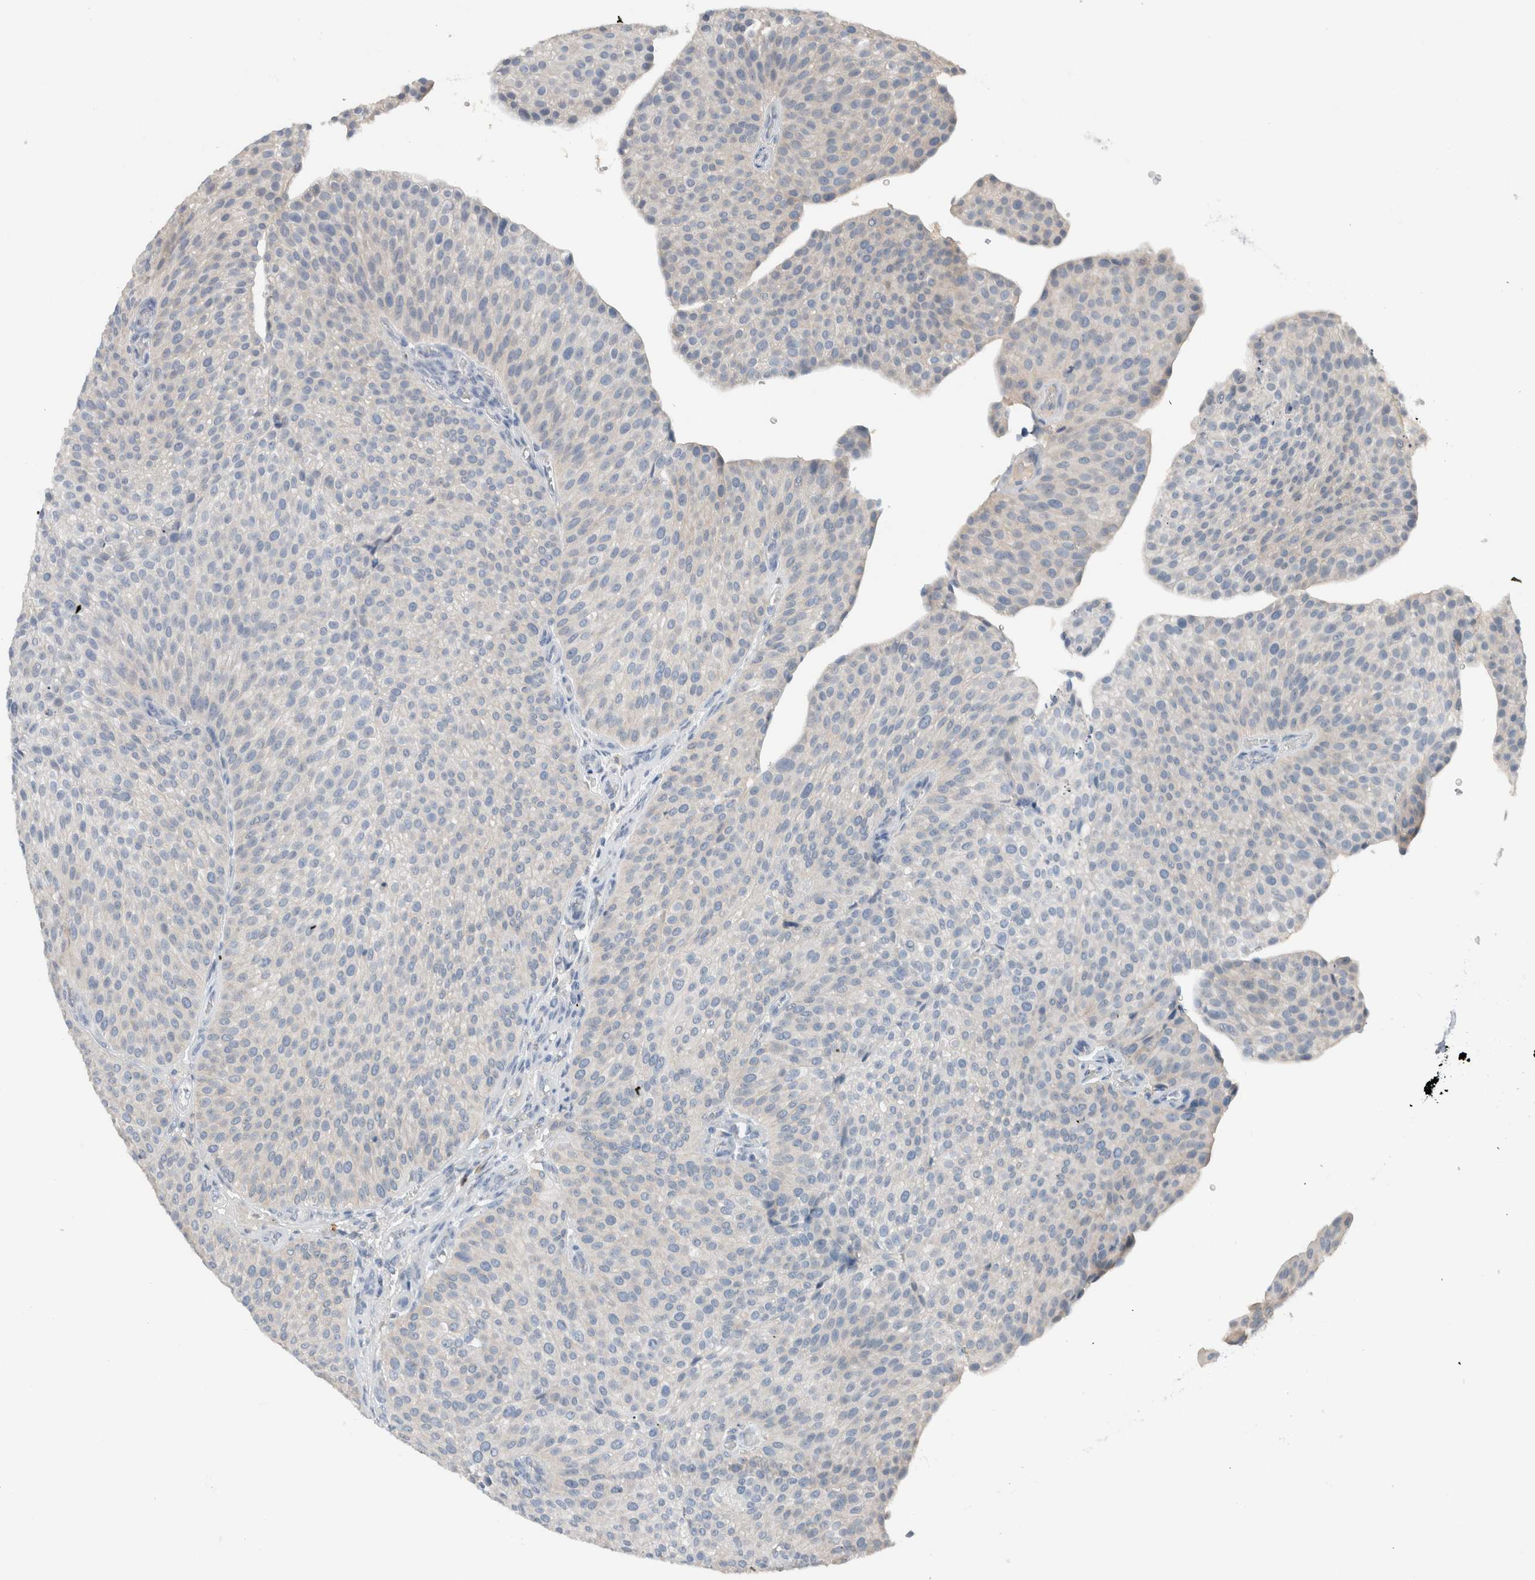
{"staining": {"intensity": "negative", "quantity": "none", "location": "none"}, "tissue": "urothelial cancer", "cell_type": "Tumor cells", "image_type": "cancer", "snomed": [{"axis": "morphology", "description": "Normal tissue, NOS"}, {"axis": "morphology", "description": "Urothelial carcinoma, Low grade"}, {"axis": "topography", "description": "Smooth muscle"}, {"axis": "topography", "description": "Urinary bladder"}], "caption": "Immunohistochemistry of urothelial cancer shows no staining in tumor cells.", "gene": "DUOX1", "patient": {"sex": "male", "age": 60}}